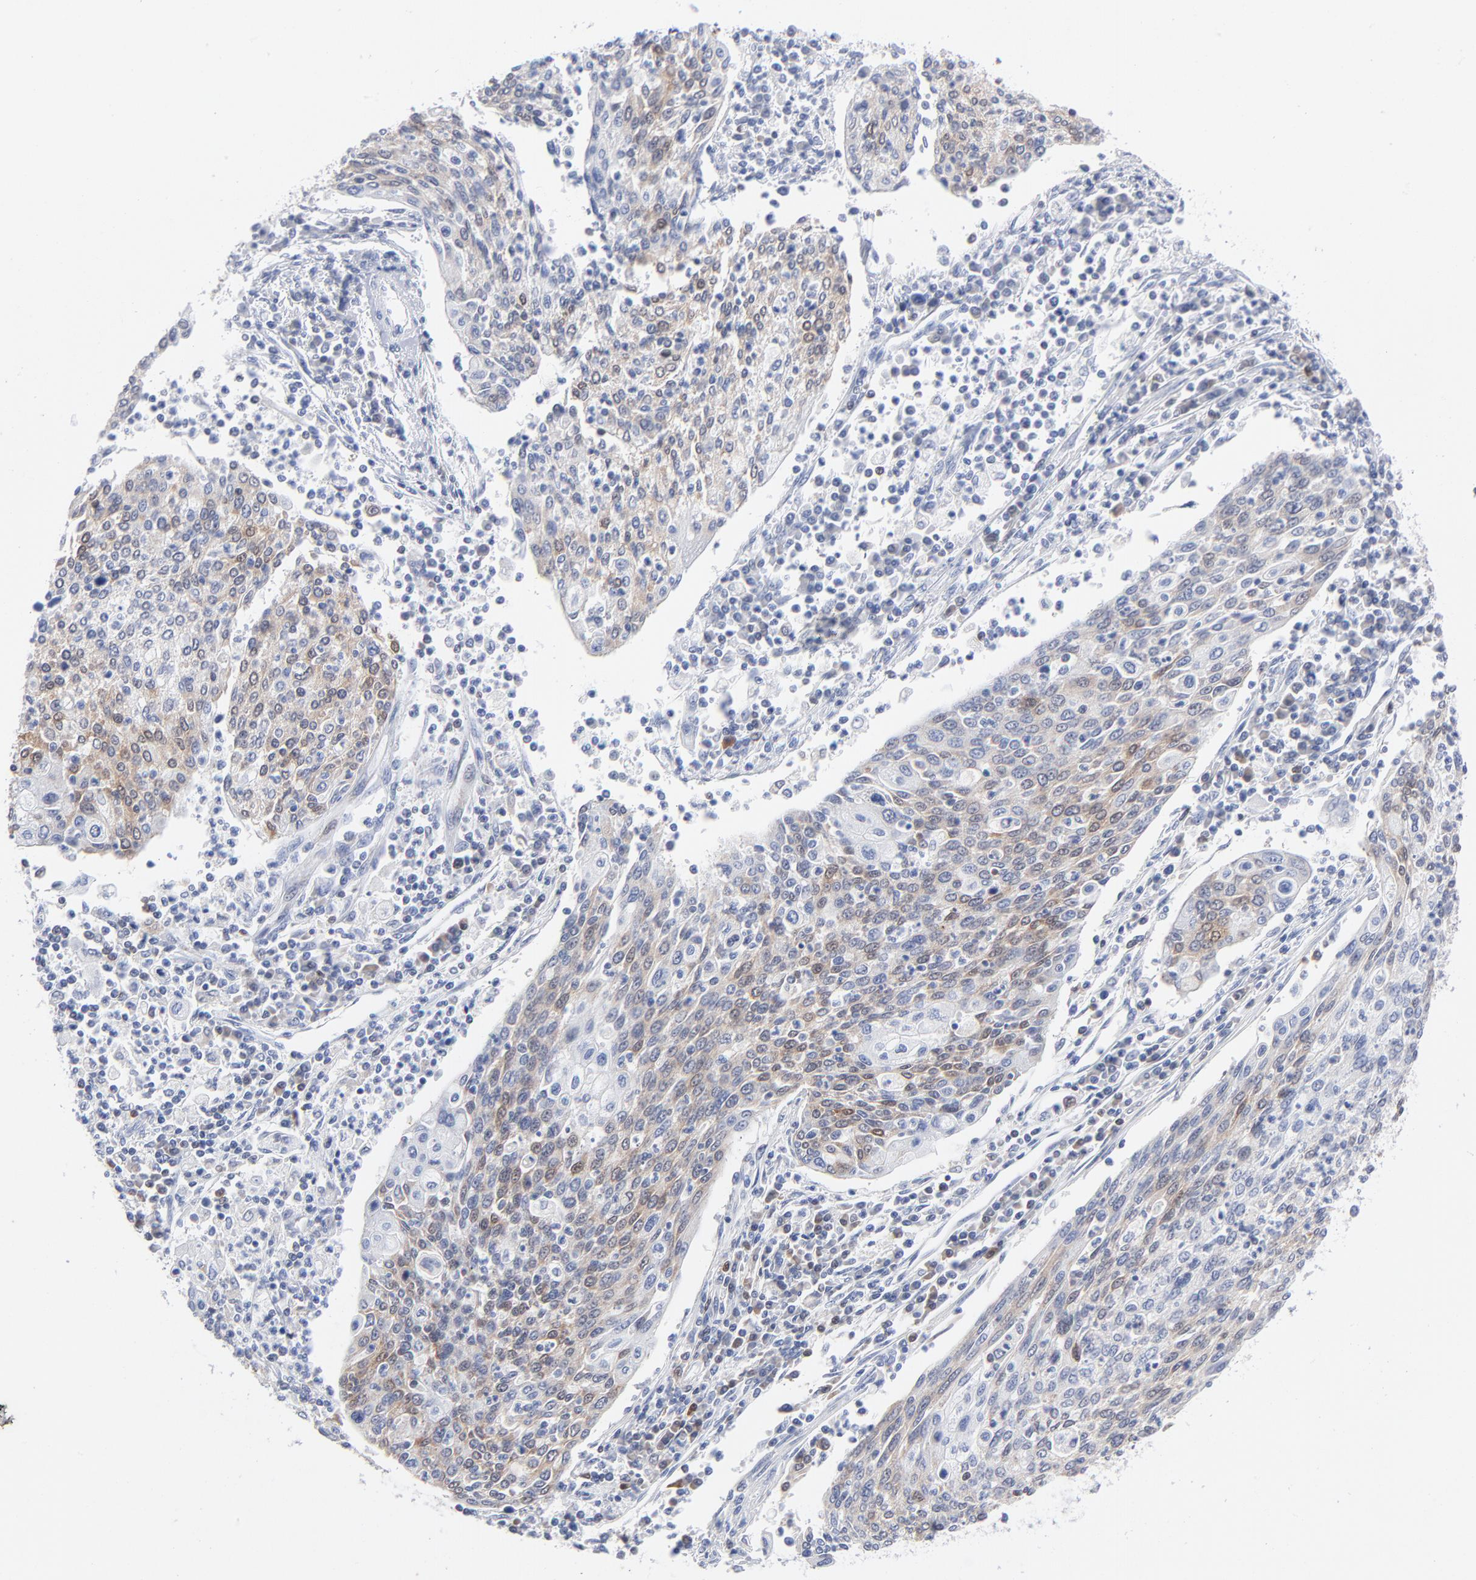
{"staining": {"intensity": "weak", "quantity": "<25%", "location": "cytoplasmic/membranous"}, "tissue": "cervical cancer", "cell_type": "Tumor cells", "image_type": "cancer", "snomed": [{"axis": "morphology", "description": "Squamous cell carcinoma, NOS"}, {"axis": "topography", "description": "Cervix"}], "caption": "Cervical squamous cell carcinoma stained for a protein using IHC shows no staining tumor cells.", "gene": "CHCHD10", "patient": {"sex": "female", "age": 40}}